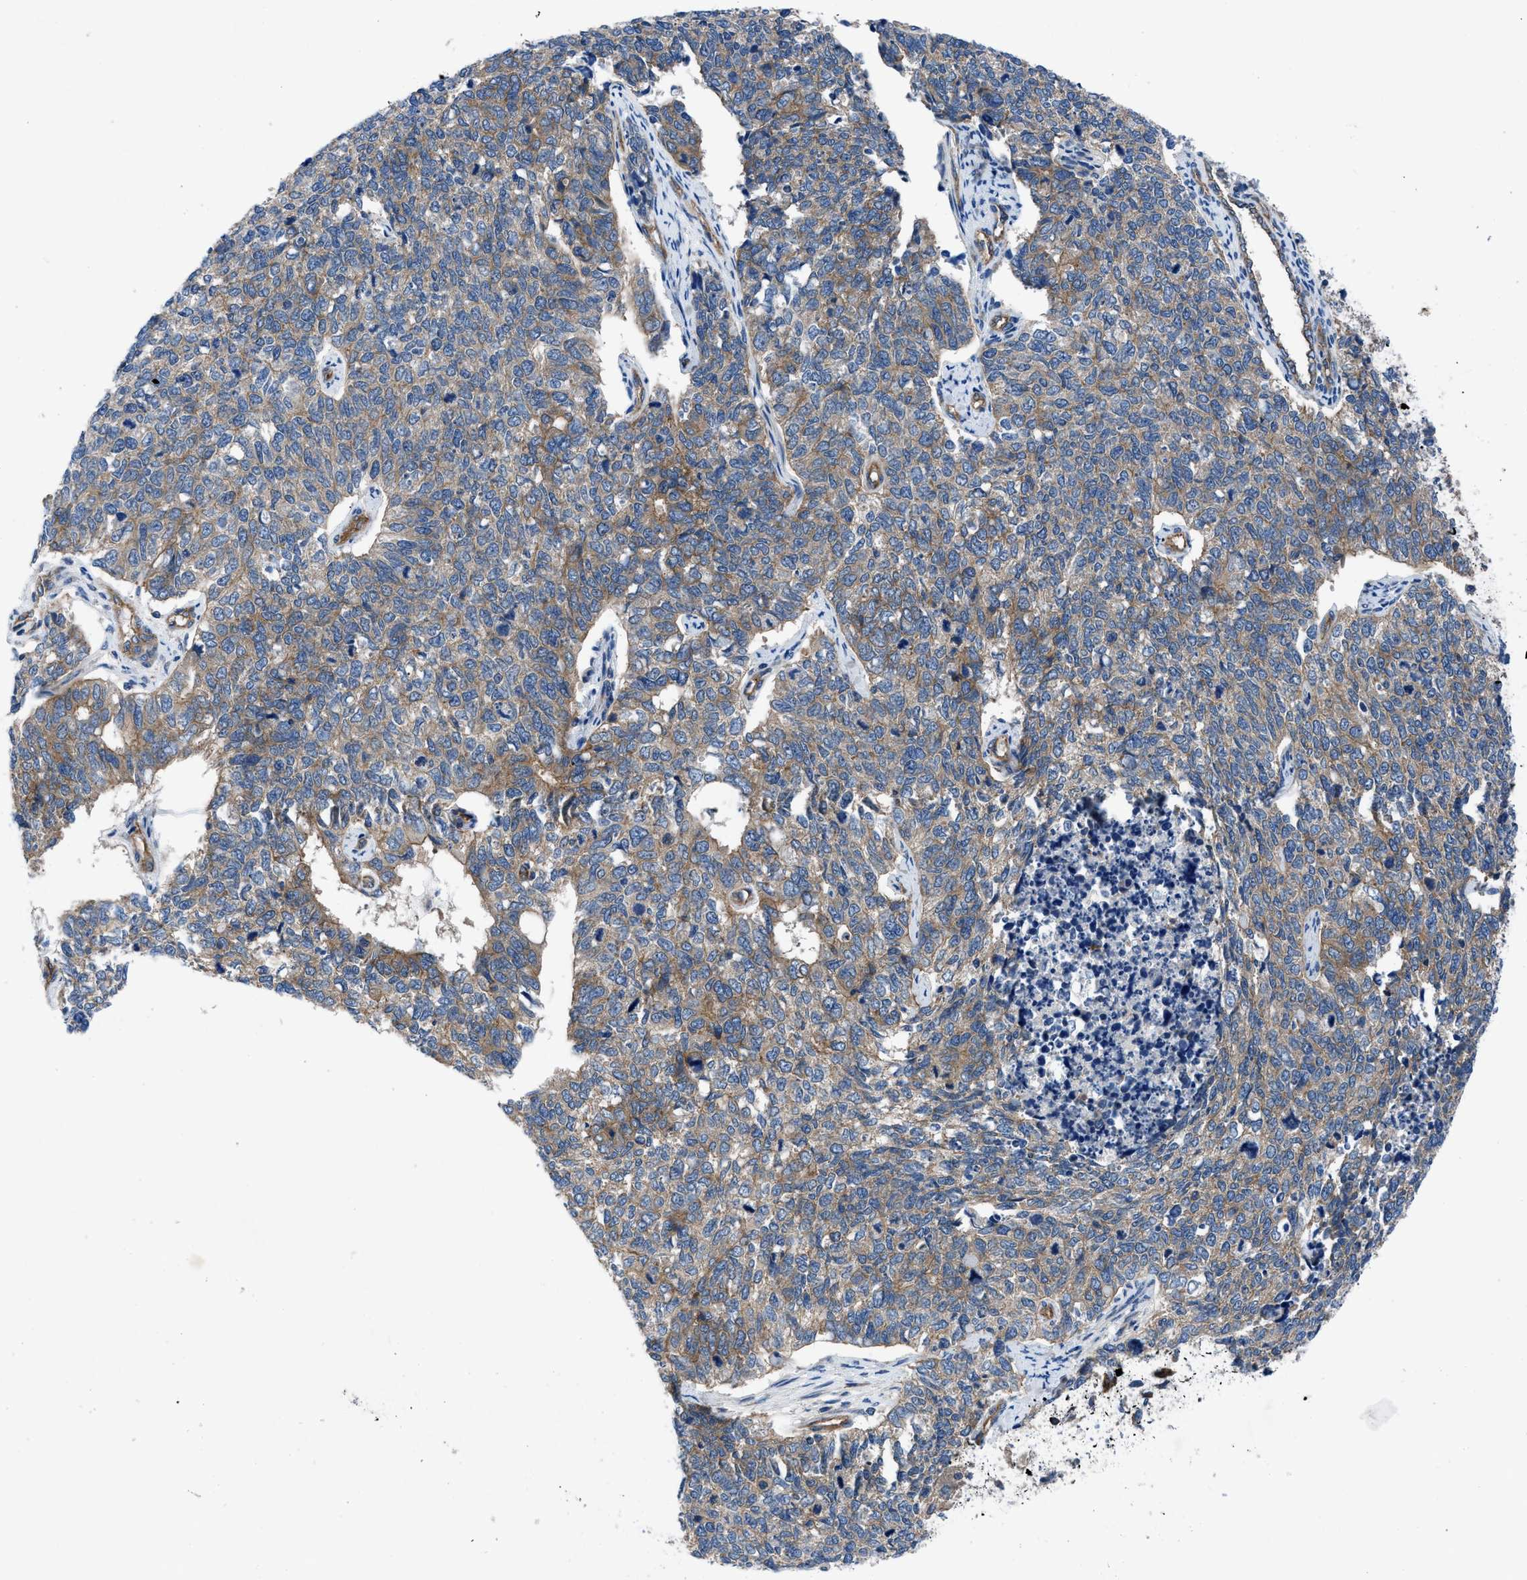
{"staining": {"intensity": "strong", "quantity": ">75%", "location": "cytoplasmic/membranous"}, "tissue": "cervical cancer", "cell_type": "Tumor cells", "image_type": "cancer", "snomed": [{"axis": "morphology", "description": "Squamous cell carcinoma, NOS"}, {"axis": "topography", "description": "Cervix"}], "caption": "A brown stain shows strong cytoplasmic/membranous staining of a protein in human squamous cell carcinoma (cervical) tumor cells.", "gene": "TRIP4", "patient": {"sex": "female", "age": 63}}